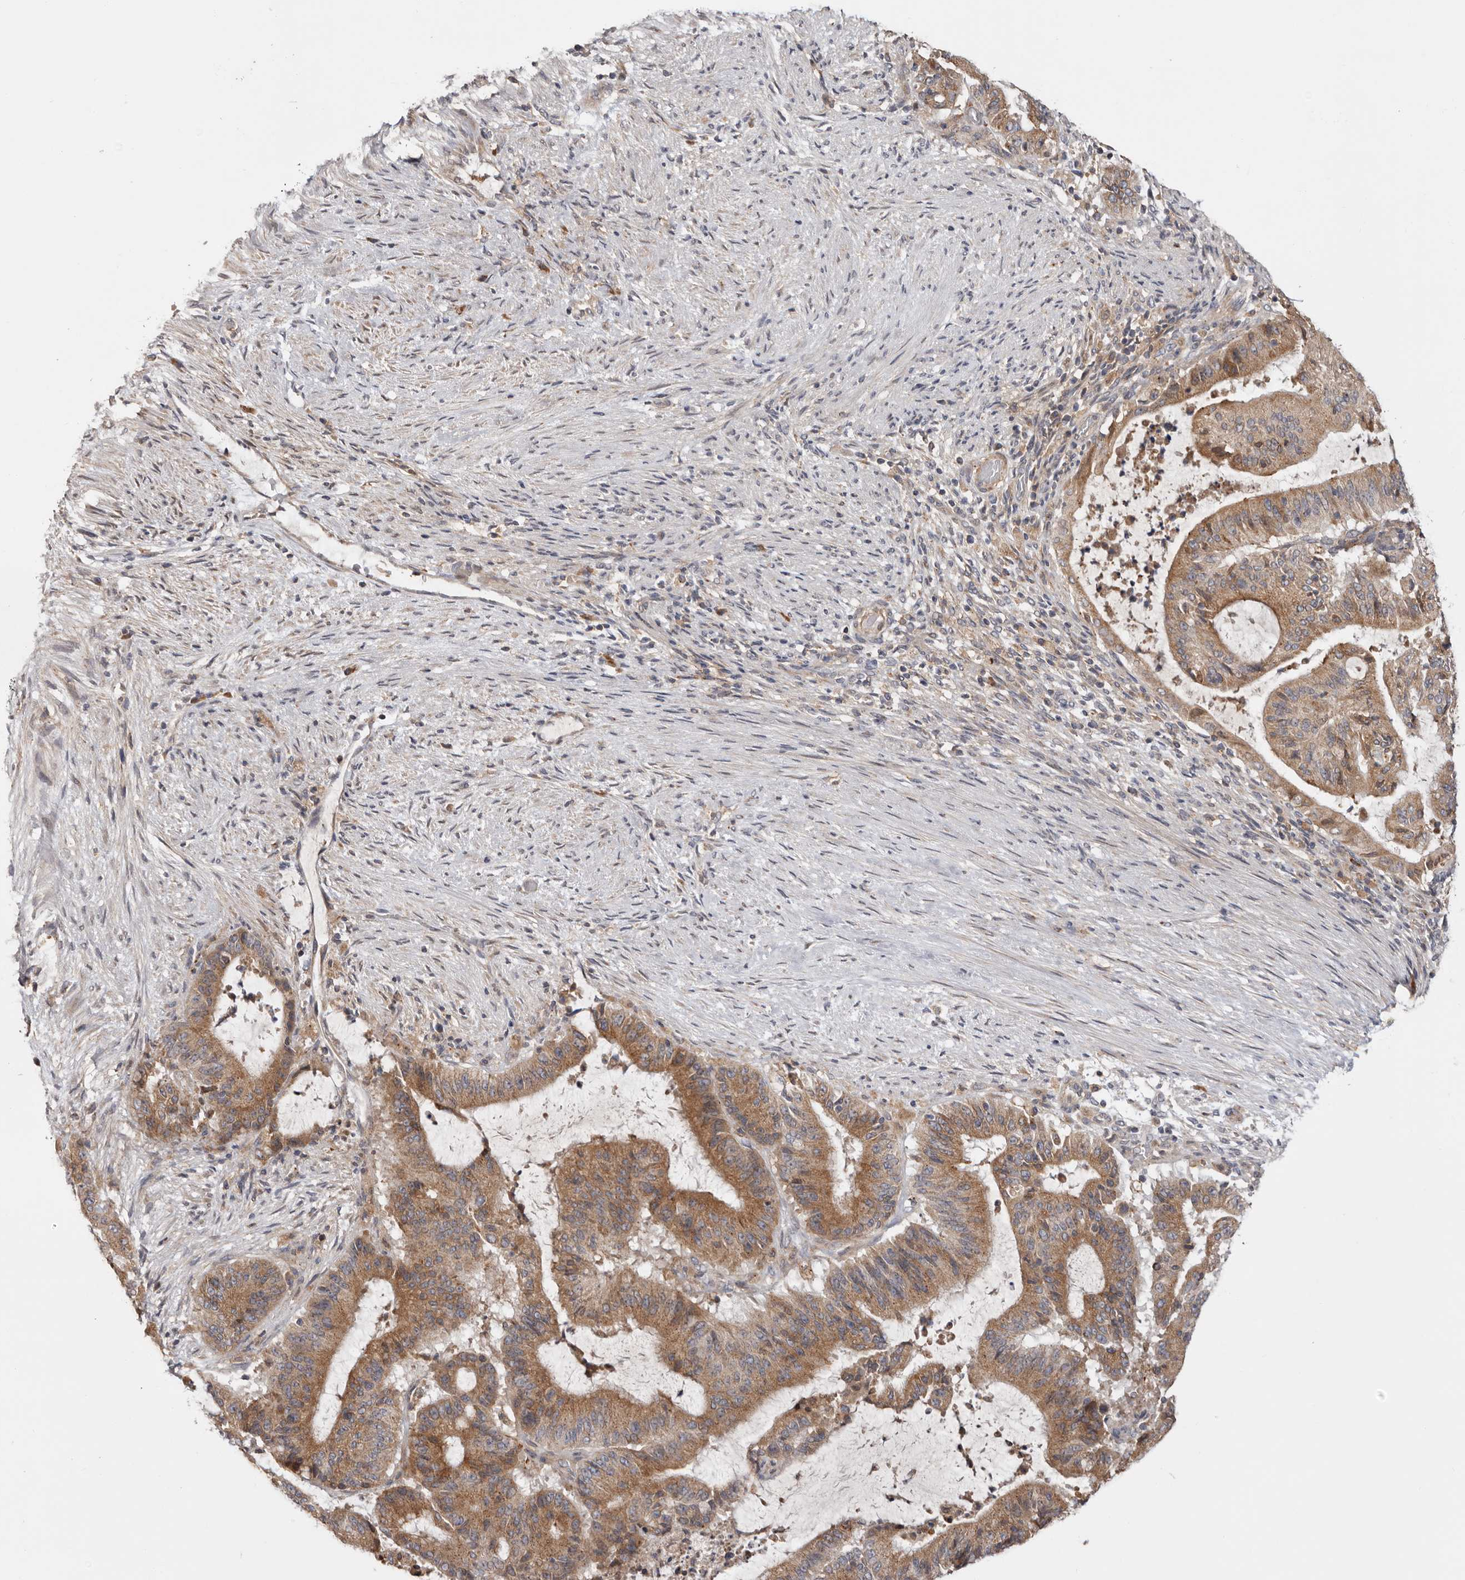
{"staining": {"intensity": "moderate", "quantity": ">75%", "location": "cytoplasmic/membranous"}, "tissue": "liver cancer", "cell_type": "Tumor cells", "image_type": "cancer", "snomed": [{"axis": "morphology", "description": "Normal tissue, NOS"}, {"axis": "morphology", "description": "Cholangiocarcinoma"}, {"axis": "topography", "description": "Liver"}, {"axis": "topography", "description": "Peripheral nerve tissue"}], "caption": "An immunohistochemistry (IHC) histopathology image of tumor tissue is shown. Protein staining in brown highlights moderate cytoplasmic/membranous positivity in liver cholangiocarcinoma within tumor cells. (Brightfield microscopy of DAB IHC at high magnification).", "gene": "TMUB1", "patient": {"sex": "female", "age": 73}}